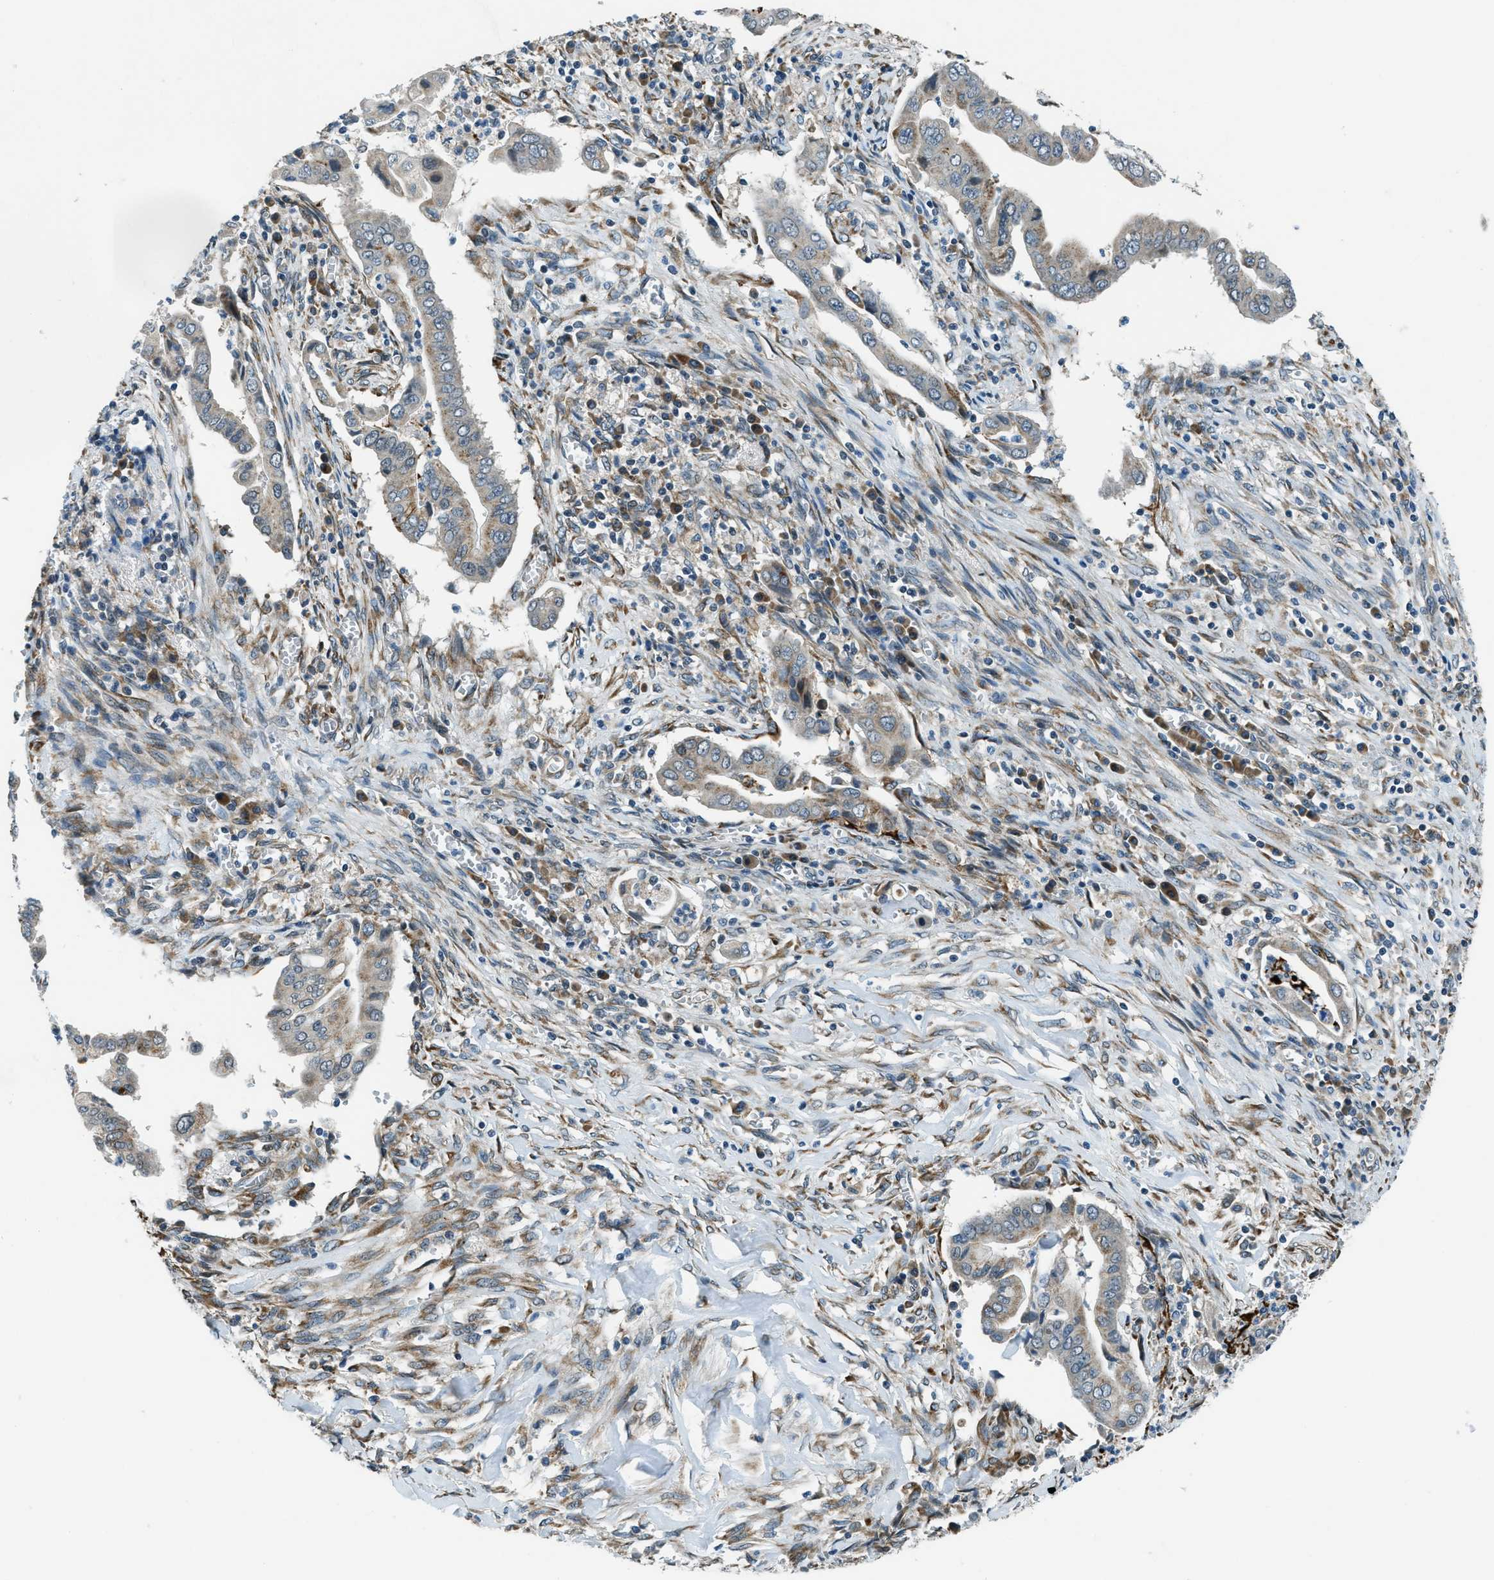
{"staining": {"intensity": "weak", "quantity": ">75%", "location": "cytoplasmic/membranous"}, "tissue": "cervical cancer", "cell_type": "Tumor cells", "image_type": "cancer", "snomed": [{"axis": "morphology", "description": "Adenocarcinoma, NOS"}, {"axis": "topography", "description": "Cervix"}], "caption": "An image of adenocarcinoma (cervical) stained for a protein displays weak cytoplasmic/membranous brown staining in tumor cells.", "gene": "GINM1", "patient": {"sex": "female", "age": 44}}